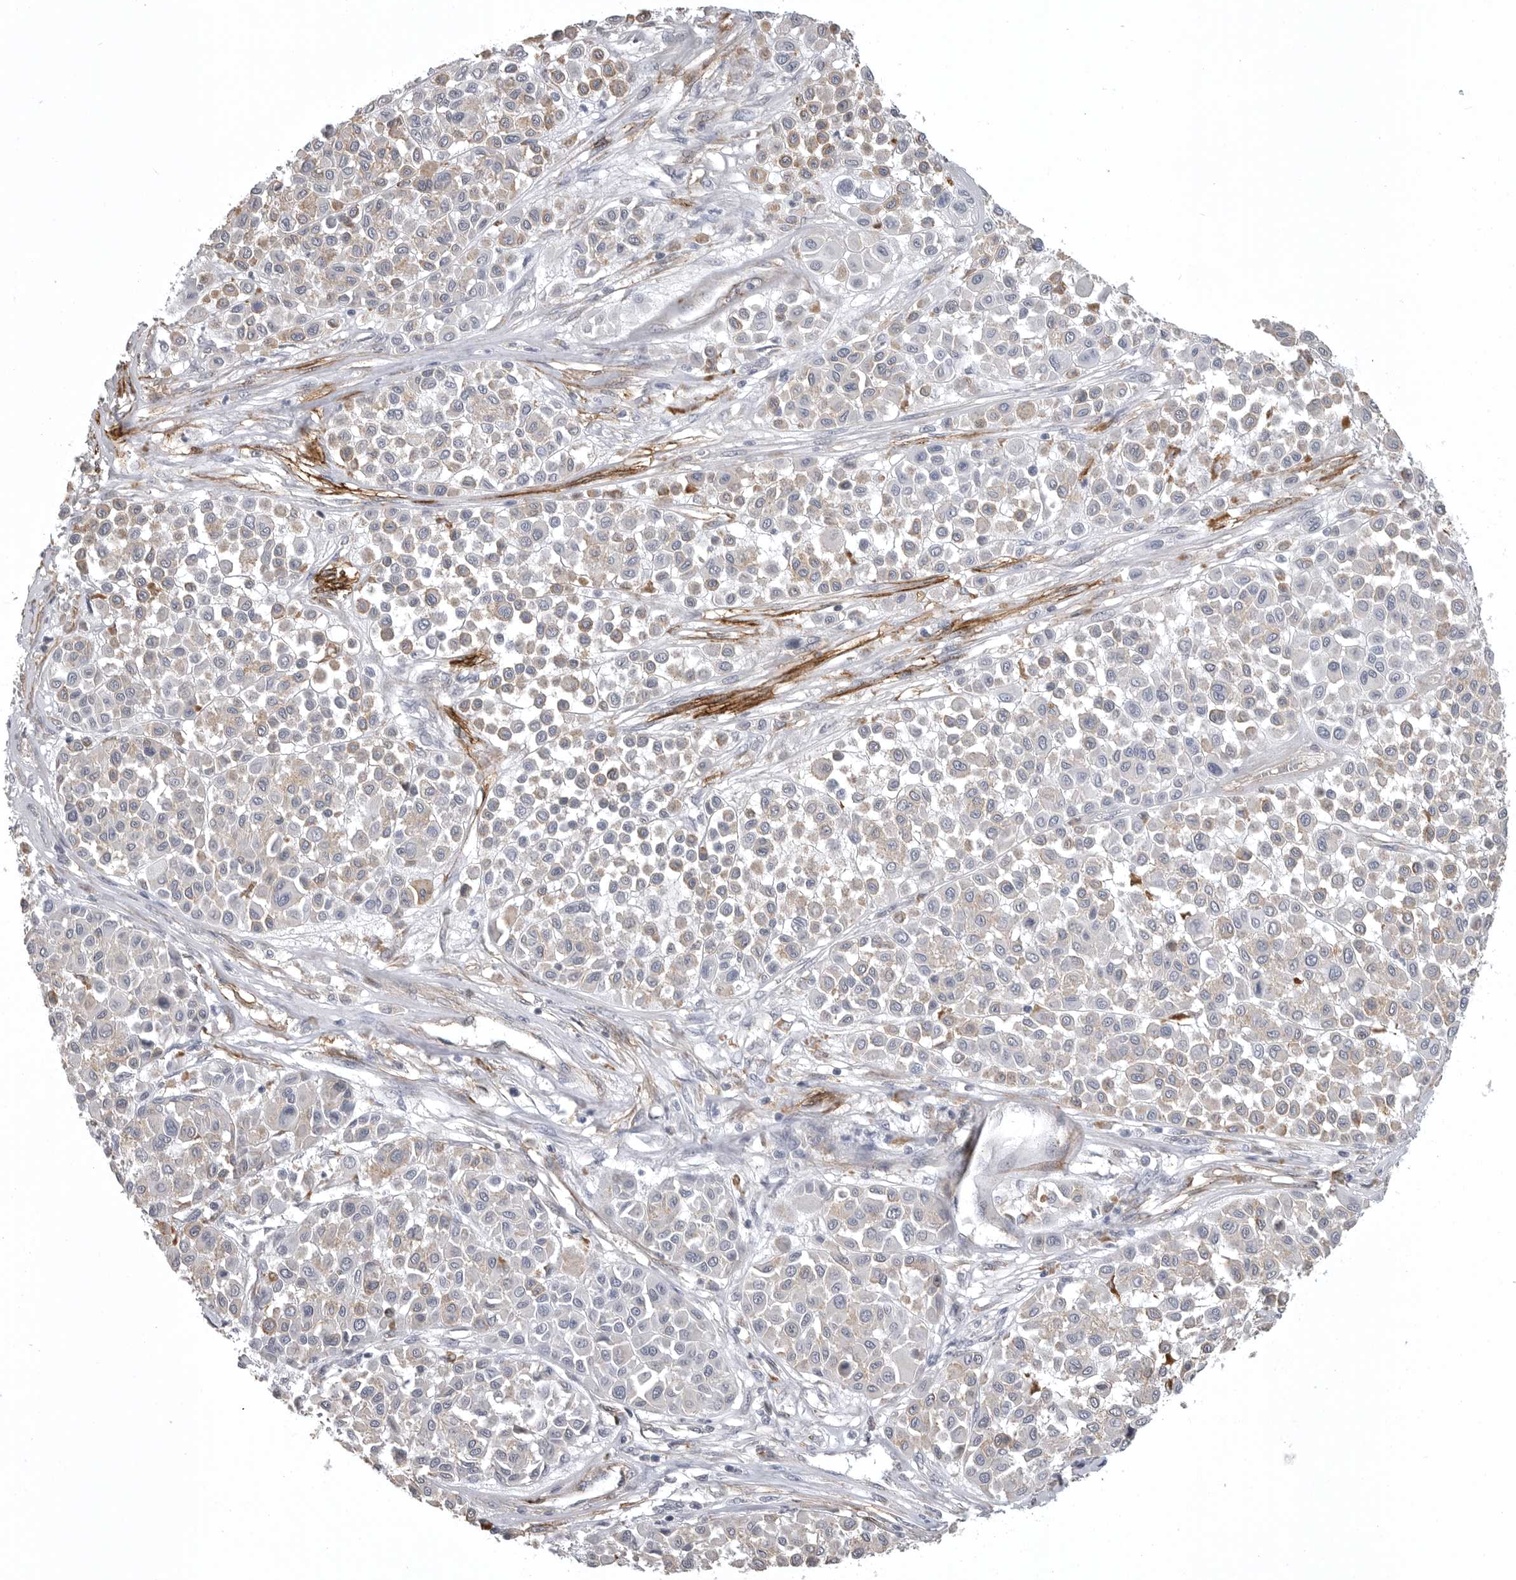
{"staining": {"intensity": "weak", "quantity": "25%-75%", "location": "cytoplasmic/membranous"}, "tissue": "melanoma", "cell_type": "Tumor cells", "image_type": "cancer", "snomed": [{"axis": "morphology", "description": "Malignant melanoma, Metastatic site"}, {"axis": "topography", "description": "Soft tissue"}], "caption": "IHC image of human malignant melanoma (metastatic site) stained for a protein (brown), which reveals low levels of weak cytoplasmic/membranous expression in about 25%-75% of tumor cells.", "gene": "AOC3", "patient": {"sex": "male", "age": 41}}